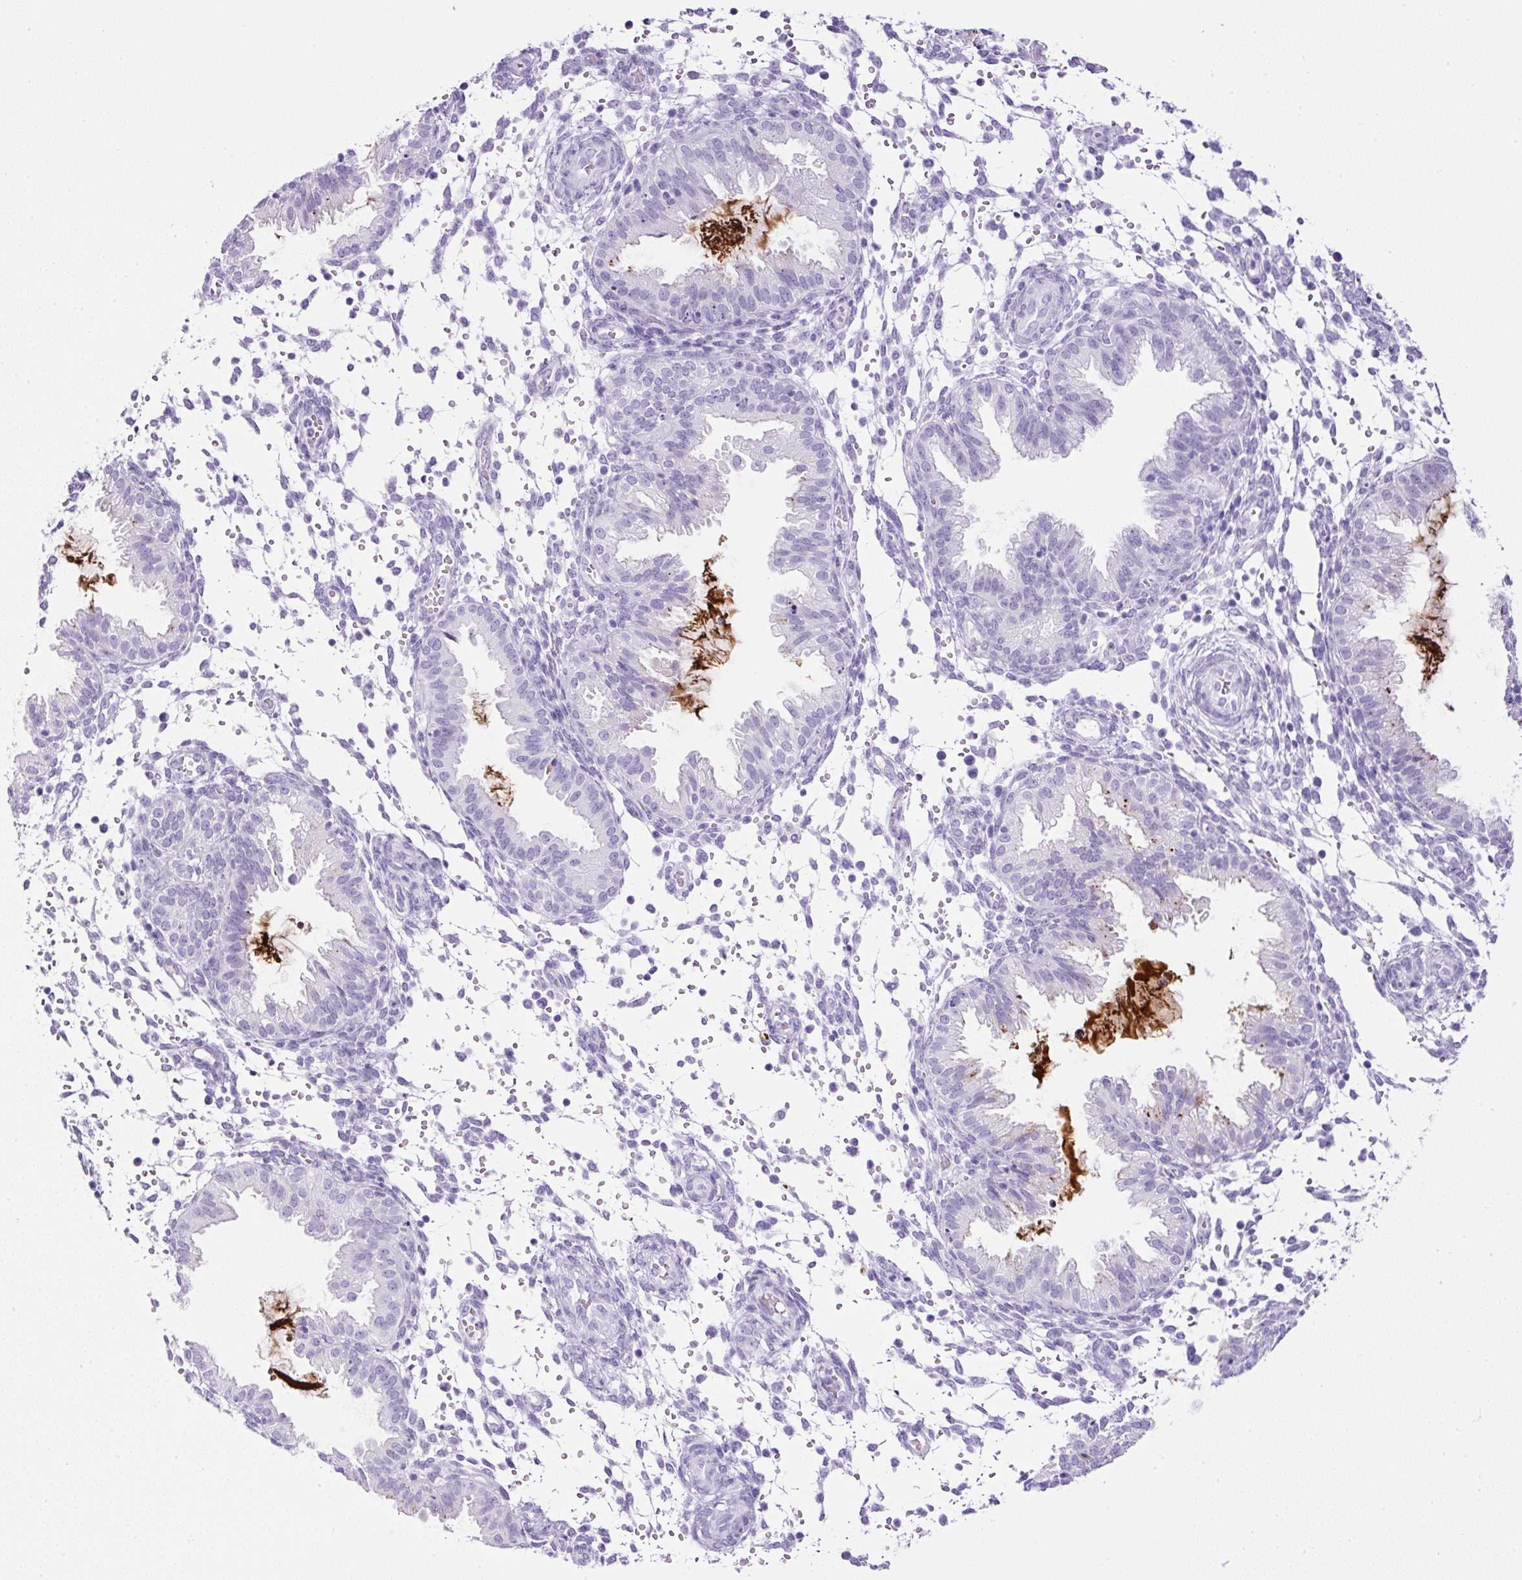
{"staining": {"intensity": "negative", "quantity": "none", "location": "none"}, "tissue": "endometrium", "cell_type": "Cells in endometrial stroma", "image_type": "normal", "snomed": [{"axis": "morphology", "description": "Normal tissue, NOS"}, {"axis": "topography", "description": "Endometrium"}], "caption": "Cells in endometrial stroma show no significant protein expression in unremarkable endometrium.", "gene": "TMEM200B", "patient": {"sex": "female", "age": 33}}